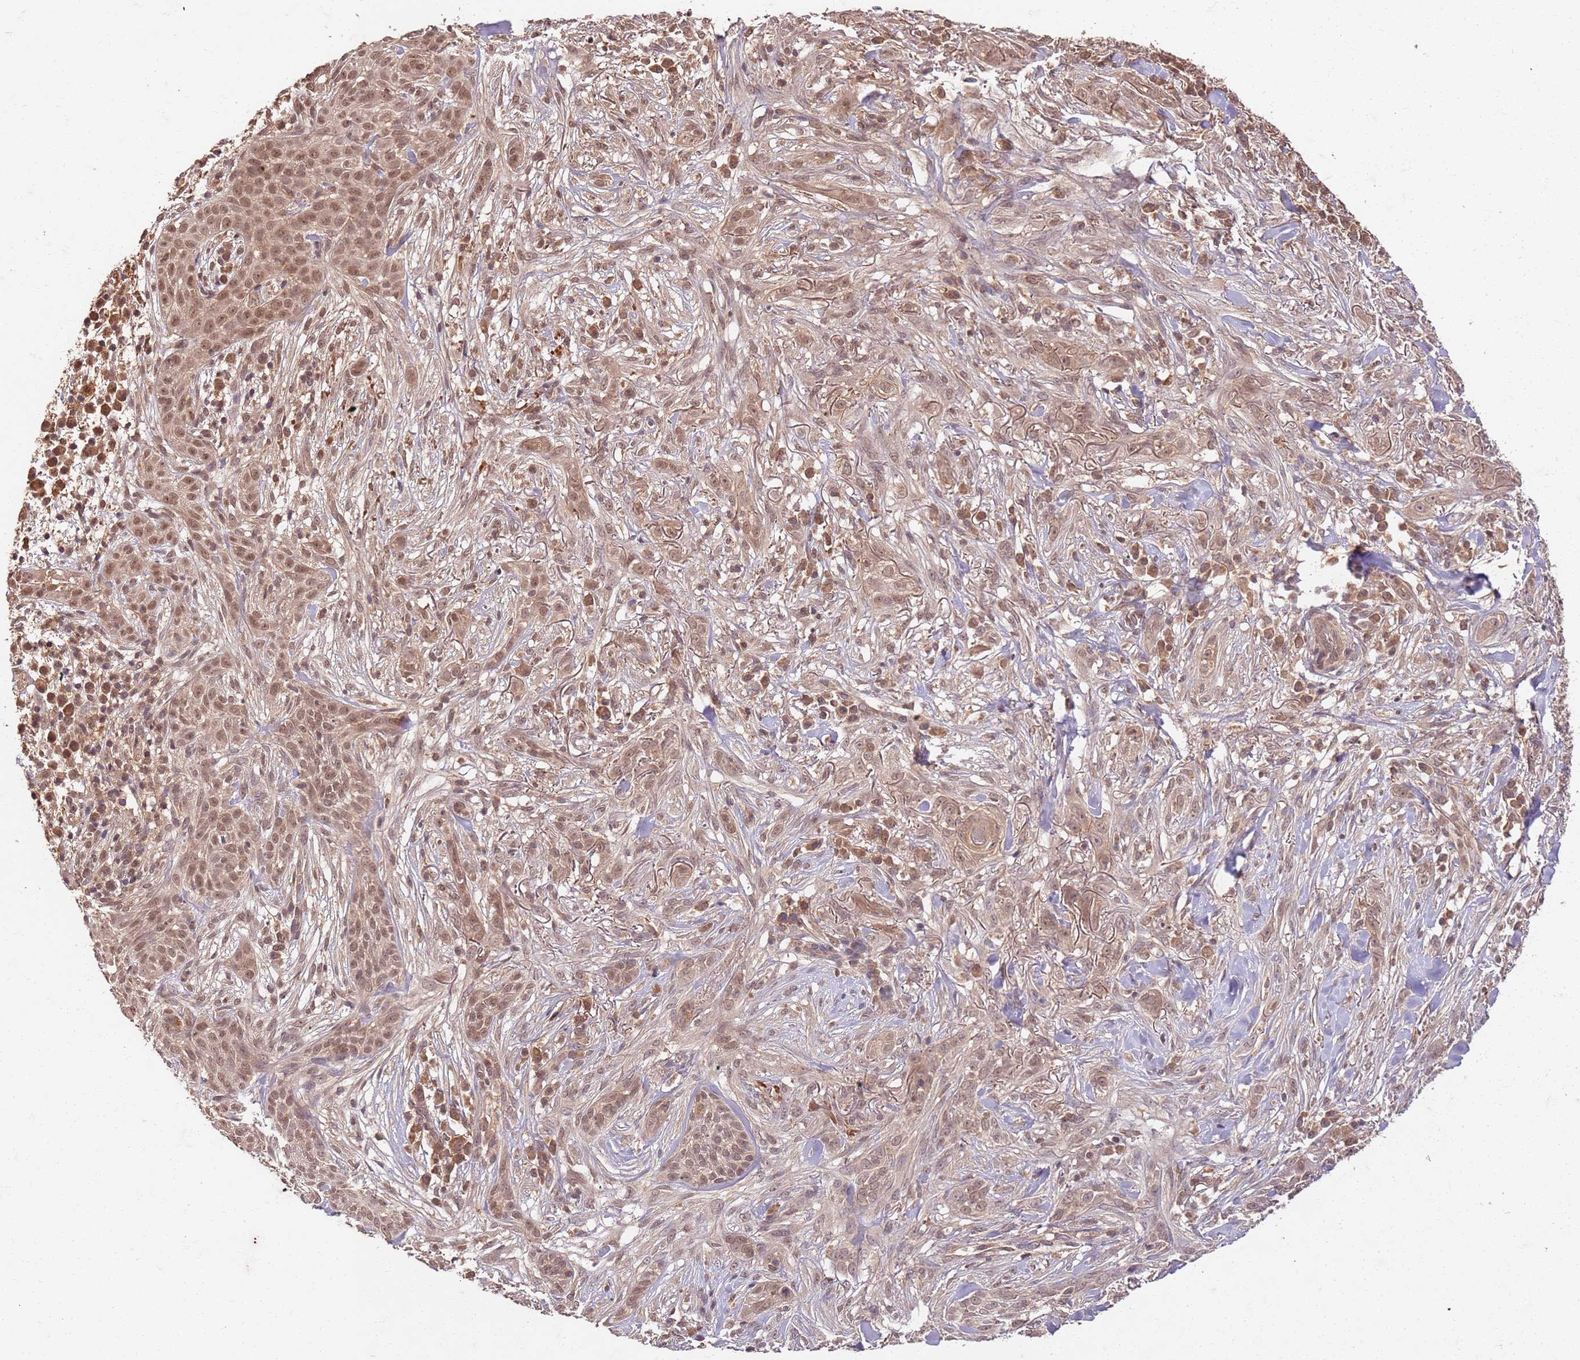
{"staining": {"intensity": "moderate", "quantity": ">75%", "location": "nuclear"}, "tissue": "skin cancer", "cell_type": "Tumor cells", "image_type": "cancer", "snomed": [{"axis": "morphology", "description": "Basal cell carcinoma"}, {"axis": "topography", "description": "Skin"}], "caption": "Skin basal cell carcinoma stained with DAB (3,3'-diaminobenzidine) IHC shows medium levels of moderate nuclear expression in approximately >75% of tumor cells.", "gene": "UBE3A", "patient": {"sex": "male", "age": 72}}